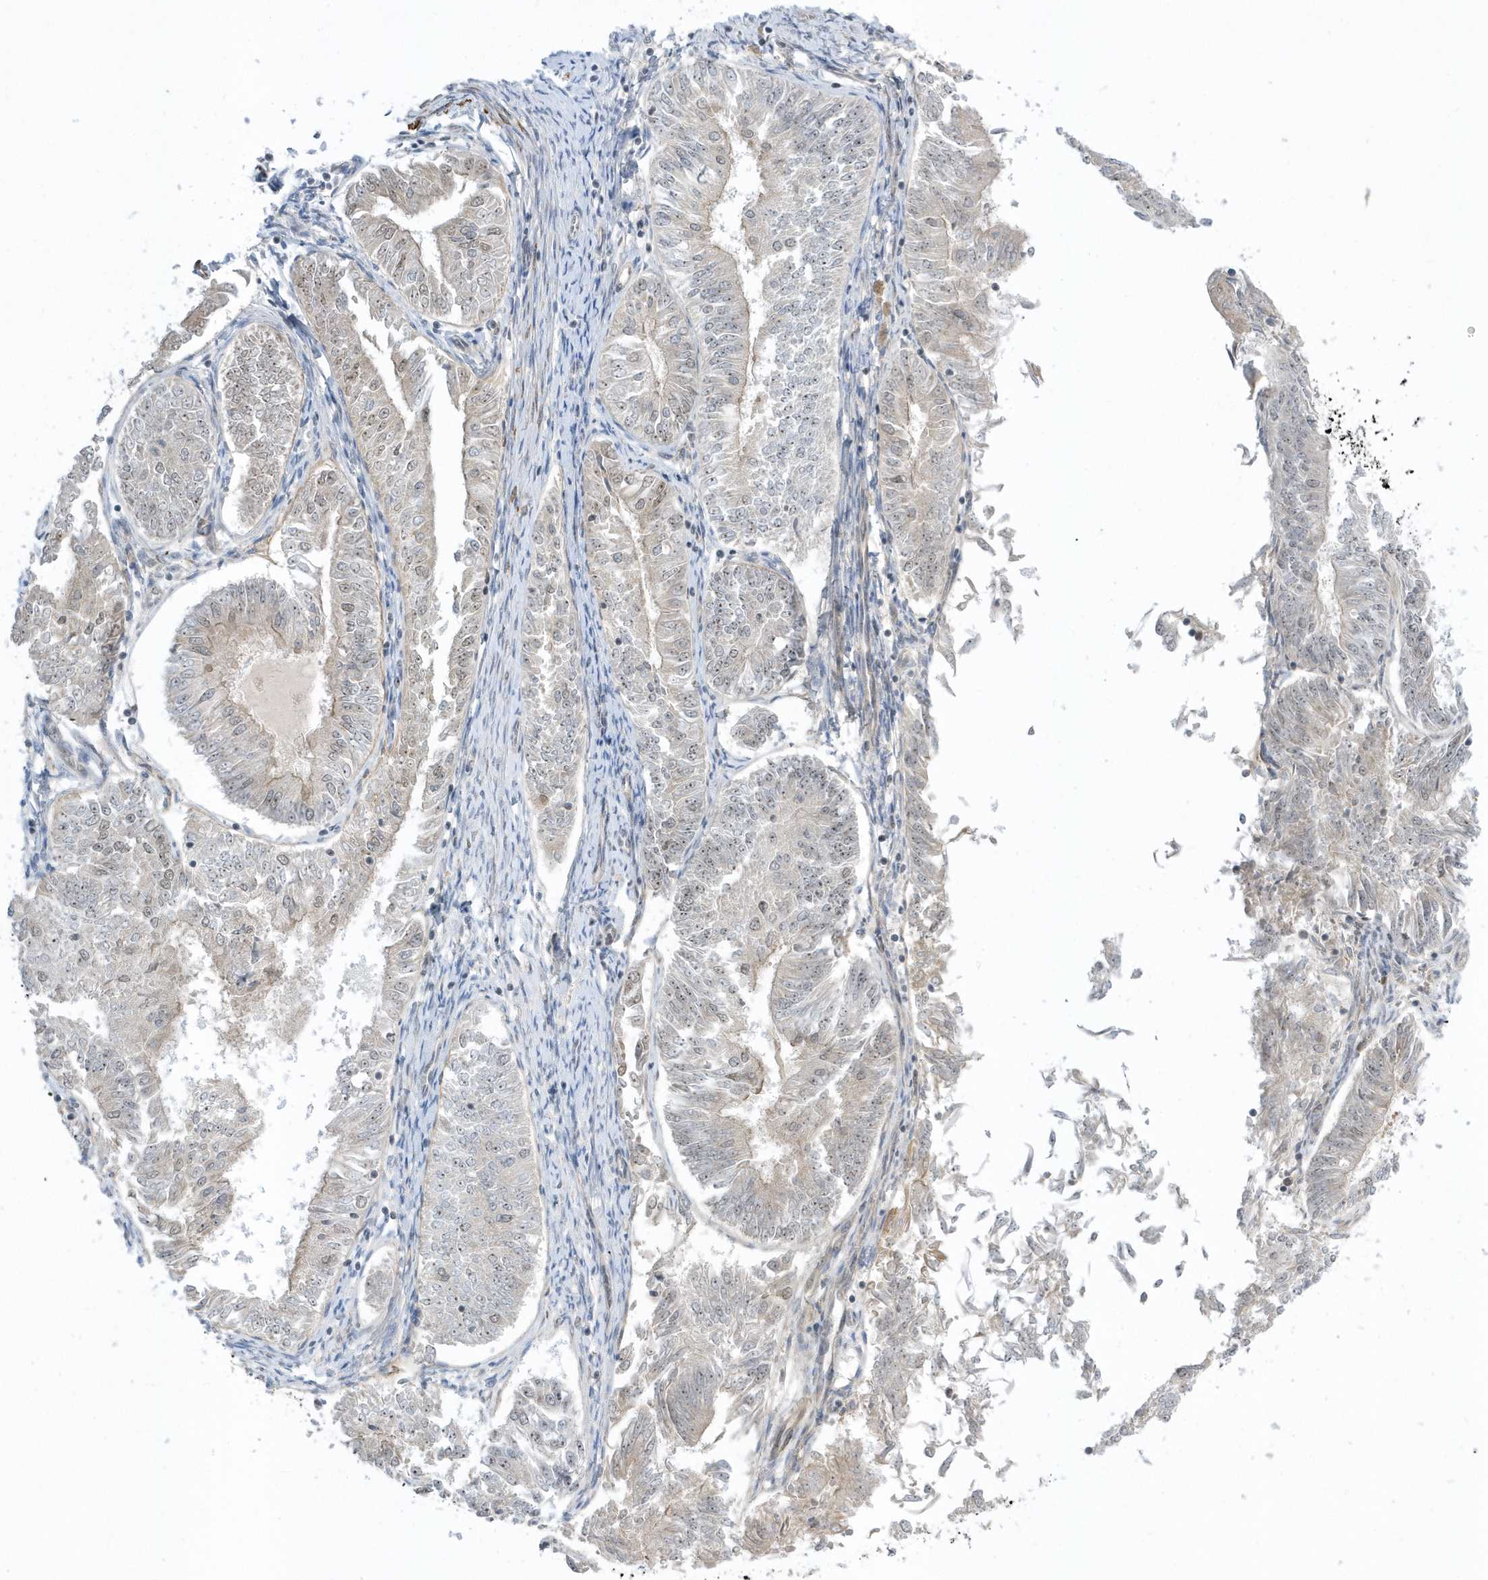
{"staining": {"intensity": "weak", "quantity": "<25%", "location": "nuclear"}, "tissue": "endometrial cancer", "cell_type": "Tumor cells", "image_type": "cancer", "snomed": [{"axis": "morphology", "description": "Adenocarcinoma, NOS"}, {"axis": "topography", "description": "Endometrium"}], "caption": "Tumor cells show no significant protein expression in endometrial cancer (adenocarcinoma).", "gene": "ZNF740", "patient": {"sex": "female", "age": 58}}